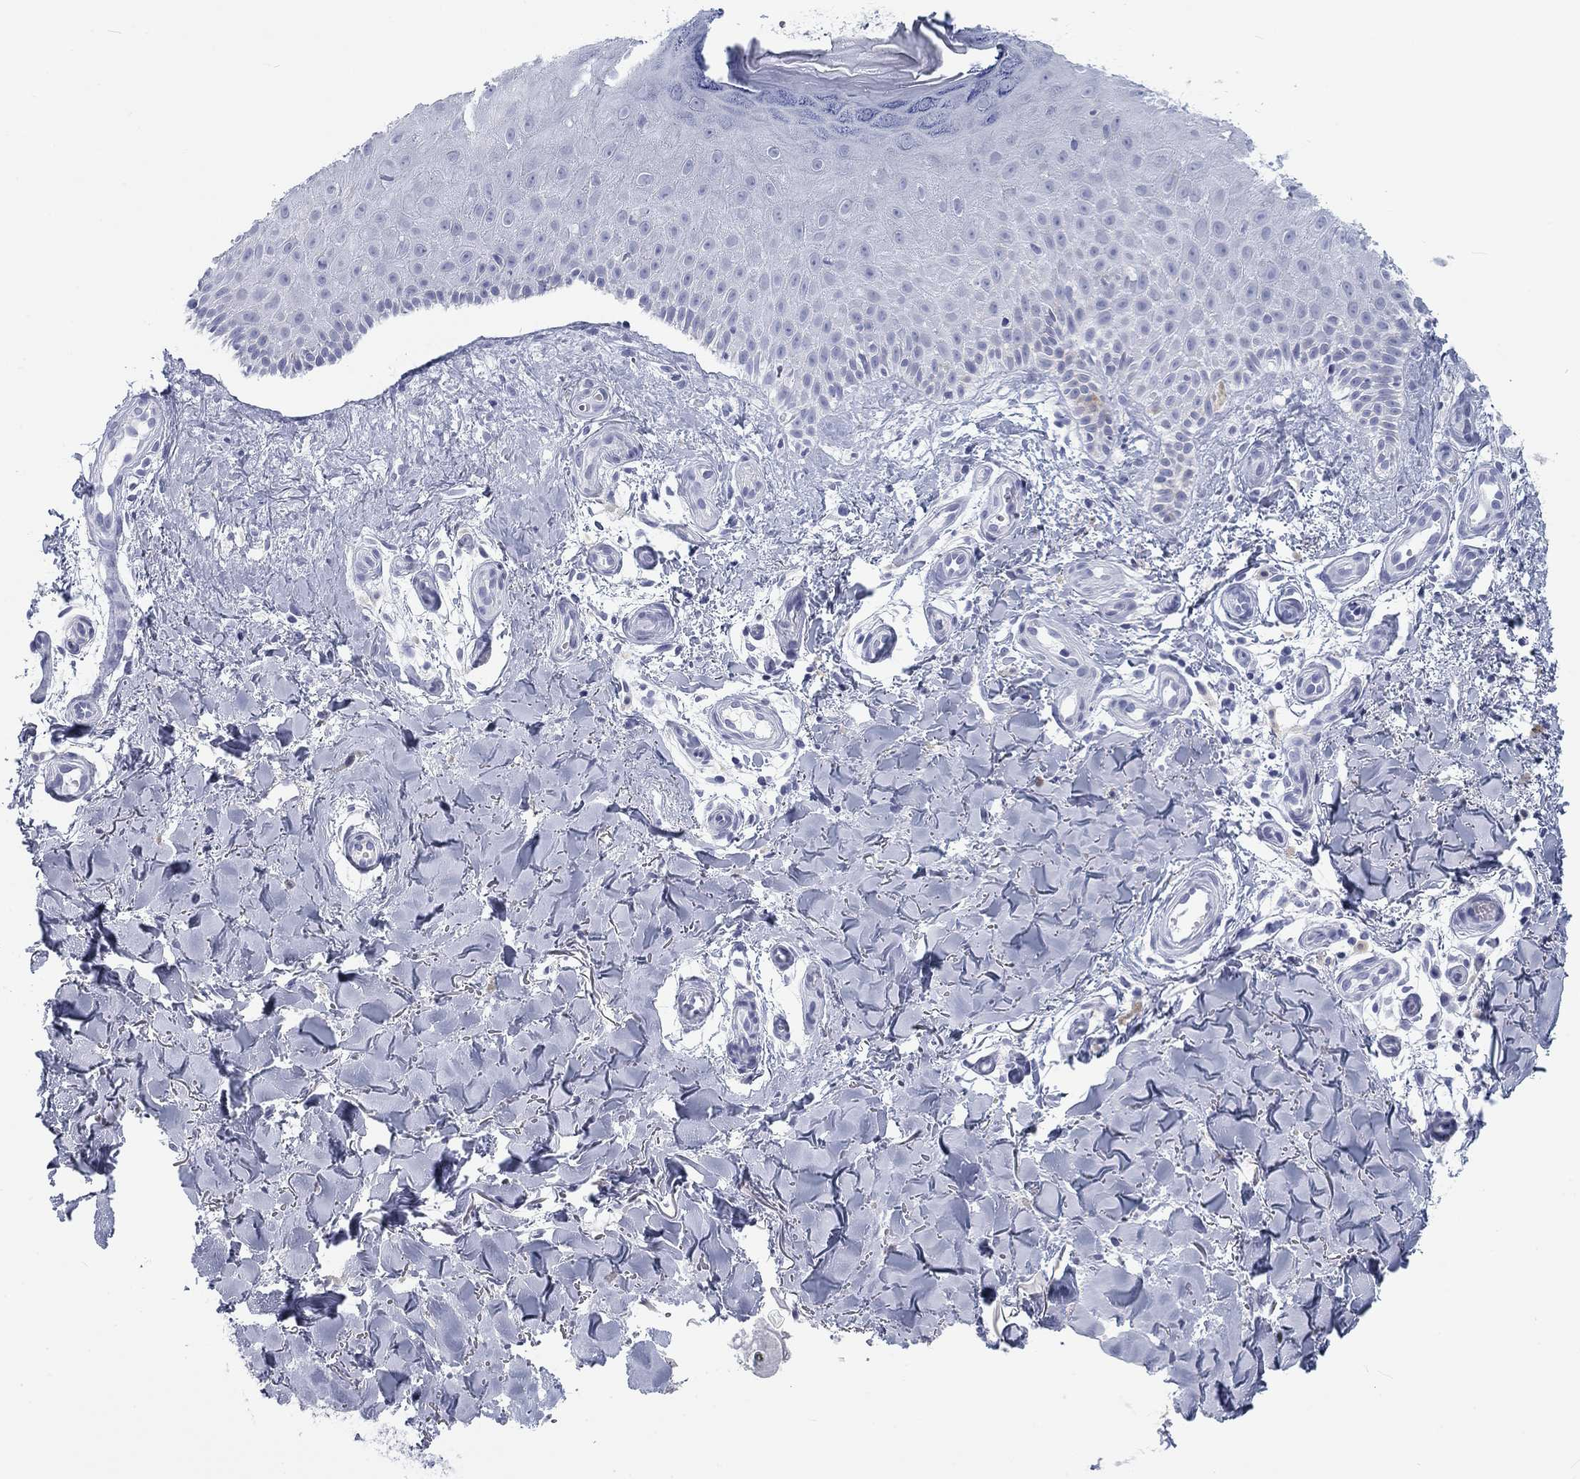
{"staining": {"intensity": "negative", "quantity": "none", "location": "none"}, "tissue": "melanoma", "cell_type": "Tumor cells", "image_type": "cancer", "snomed": [{"axis": "morphology", "description": "Malignant melanoma, NOS"}, {"axis": "topography", "description": "Skin"}], "caption": "High power microscopy image of an IHC histopathology image of malignant melanoma, revealing no significant positivity in tumor cells.", "gene": "CALB1", "patient": {"sex": "female", "age": 53}}